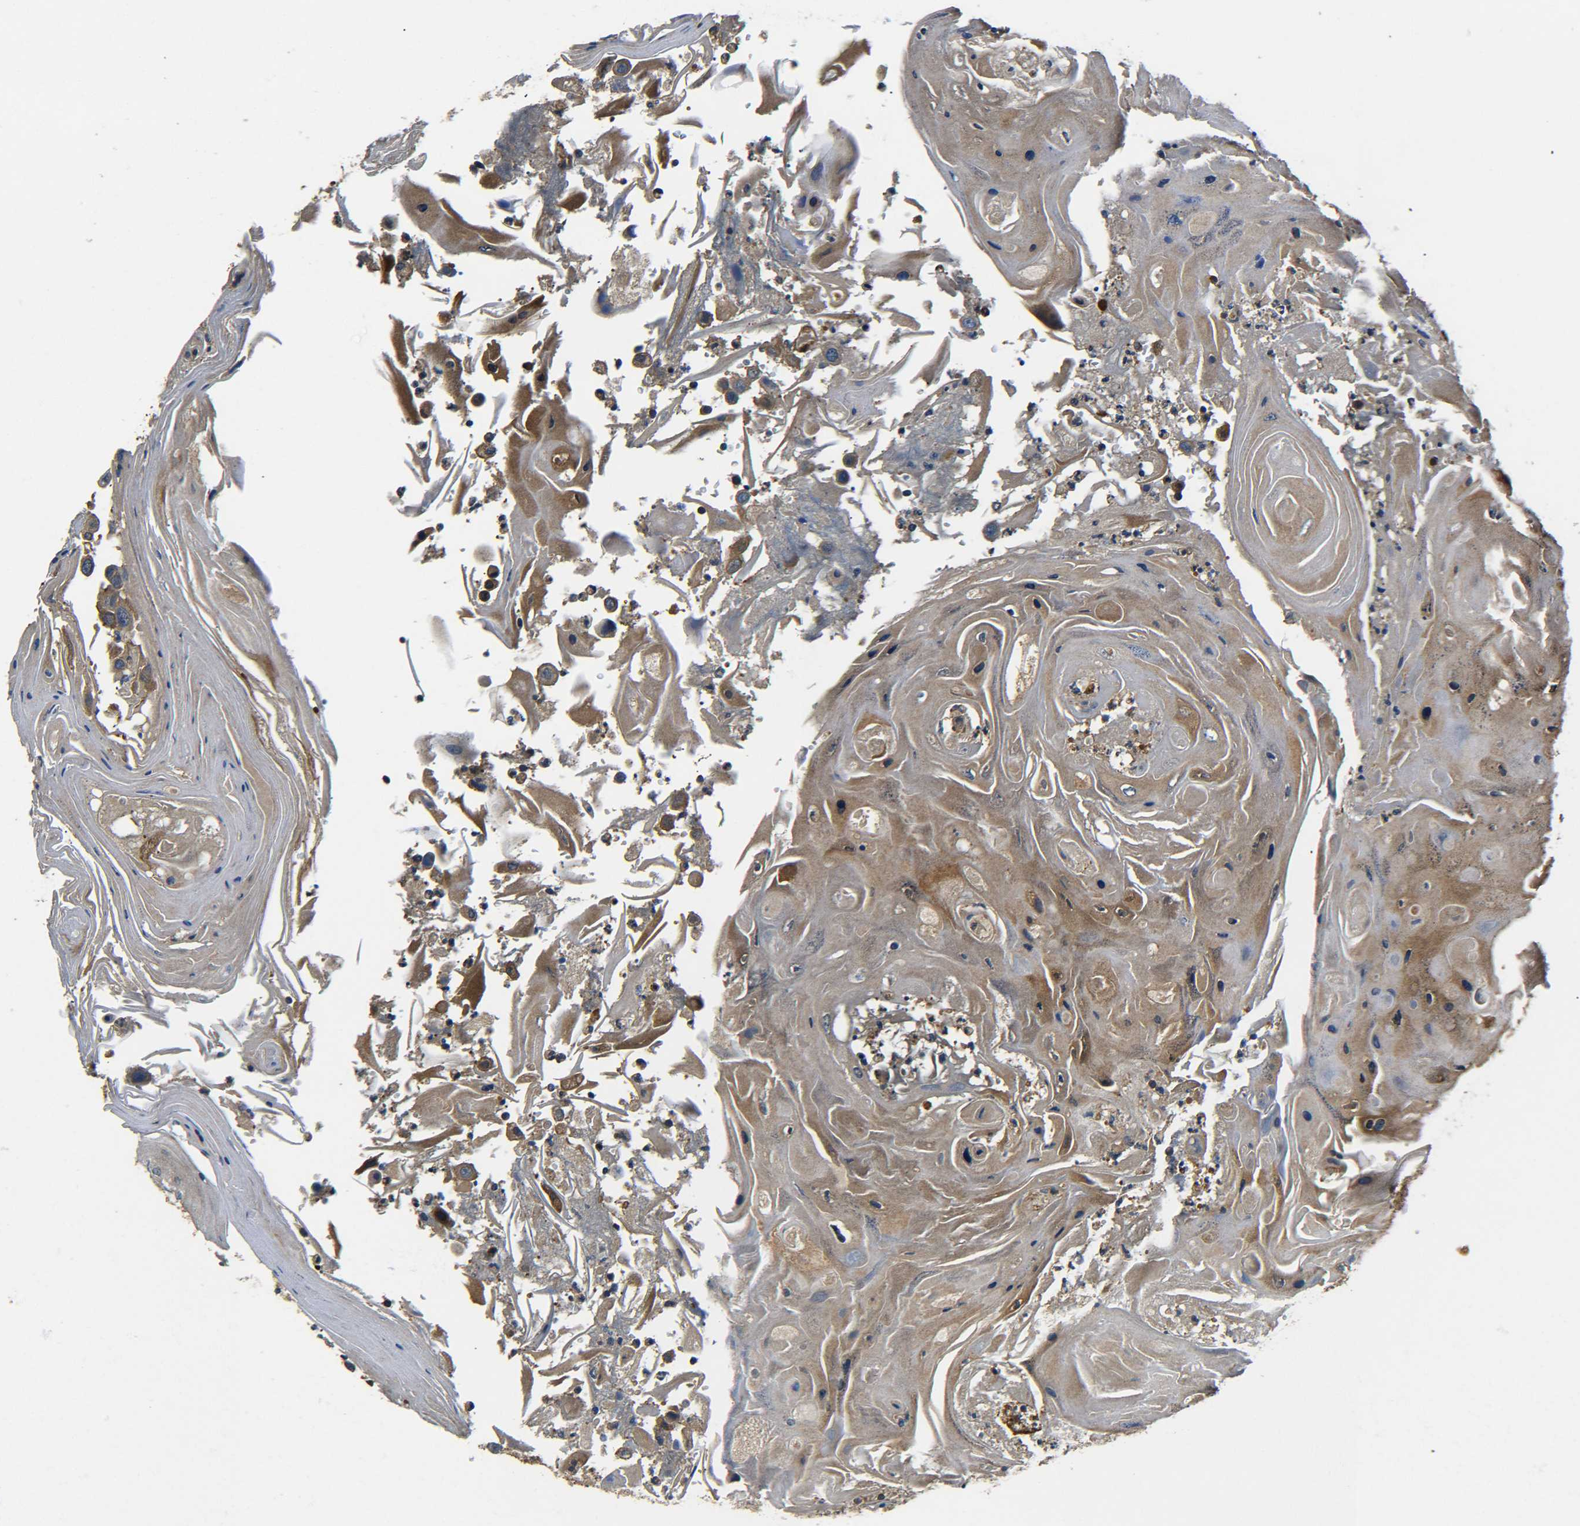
{"staining": {"intensity": "weak", "quantity": ">75%", "location": "cytoplasmic/membranous"}, "tissue": "head and neck cancer", "cell_type": "Tumor cells", "image_type": "cancer", "snomed": [{"axis": "morphology", "description": "Squamous cell carcinoma, NOS"}, {"axis": "topography", "description": "Oral tissue"}, {"axis": "topography", "description": "Head-Neck"}], "caption": "Weak cytoplasmic/membranous protein staining is present in about >75% of tumor cells in head and neck squamous cell carcinoma. Immunohistochemistry (ihc) stains the protein in brown and the nuclei are stained blue.", "gene": "PREB", "patient": {"sex": "female", "age": 76}}